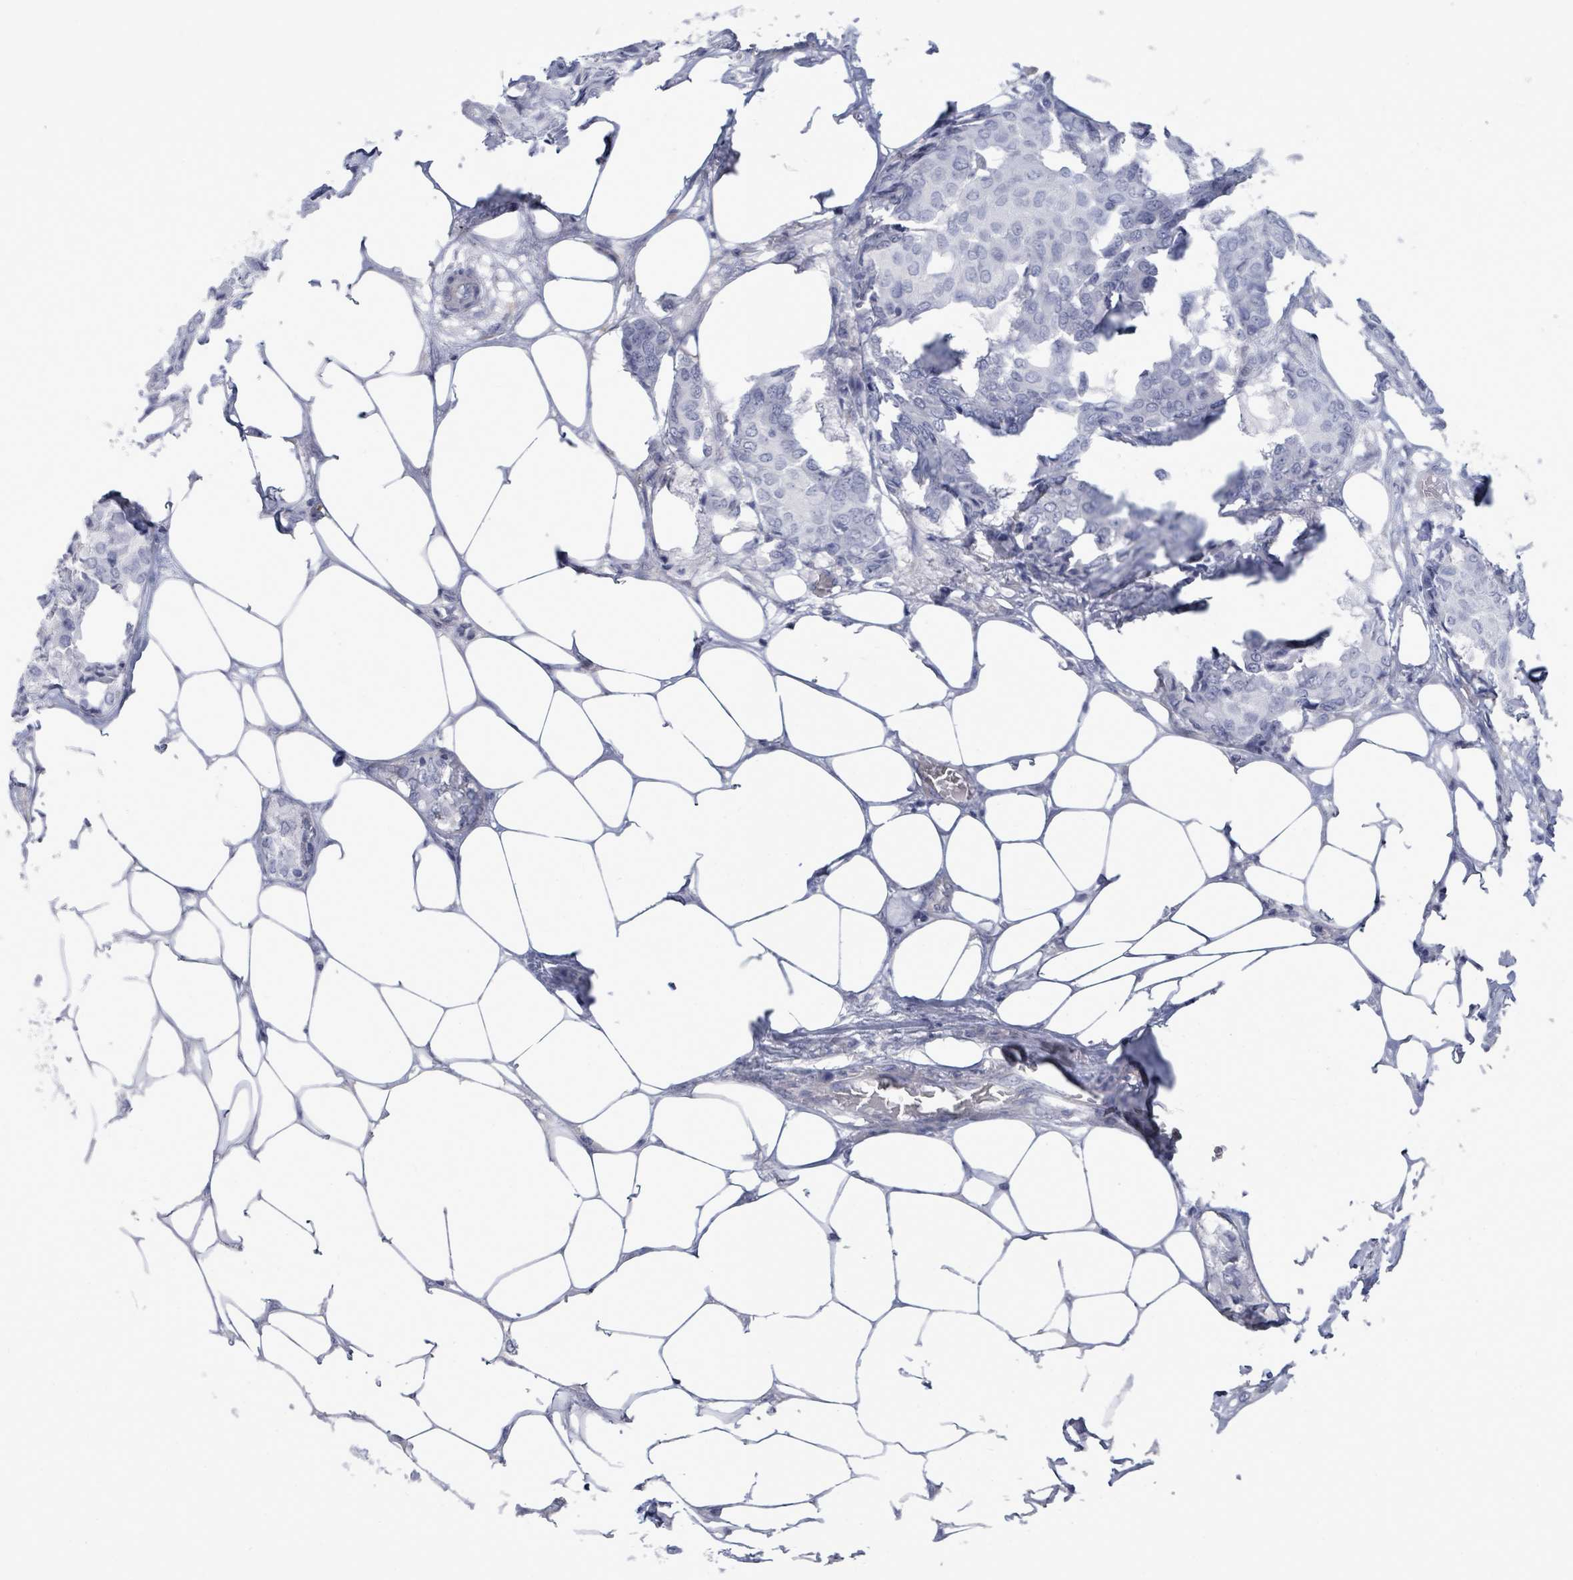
{"staining": {"intensity": "negative", "quantity": "none", "location": "none"}, "tissue": "breast cancer", "cell_type": "Tumor cells", "image_type": "cancer", "snomed": [{"axis": "morphology", "description": "Duct carcinoma"}, {"axis": "topography", "description": "Breast"}], "caption": "Breast cancer (invasive ductal carcinoma) was stained to show a protein in brown. There is no significant staining in tumor cells. (Brightfield microscopy of DAB immunohistochemistry (IHC) at high magnification).", "gene": "CT45A5", "patient": {"sex": "female", "age": 75}}